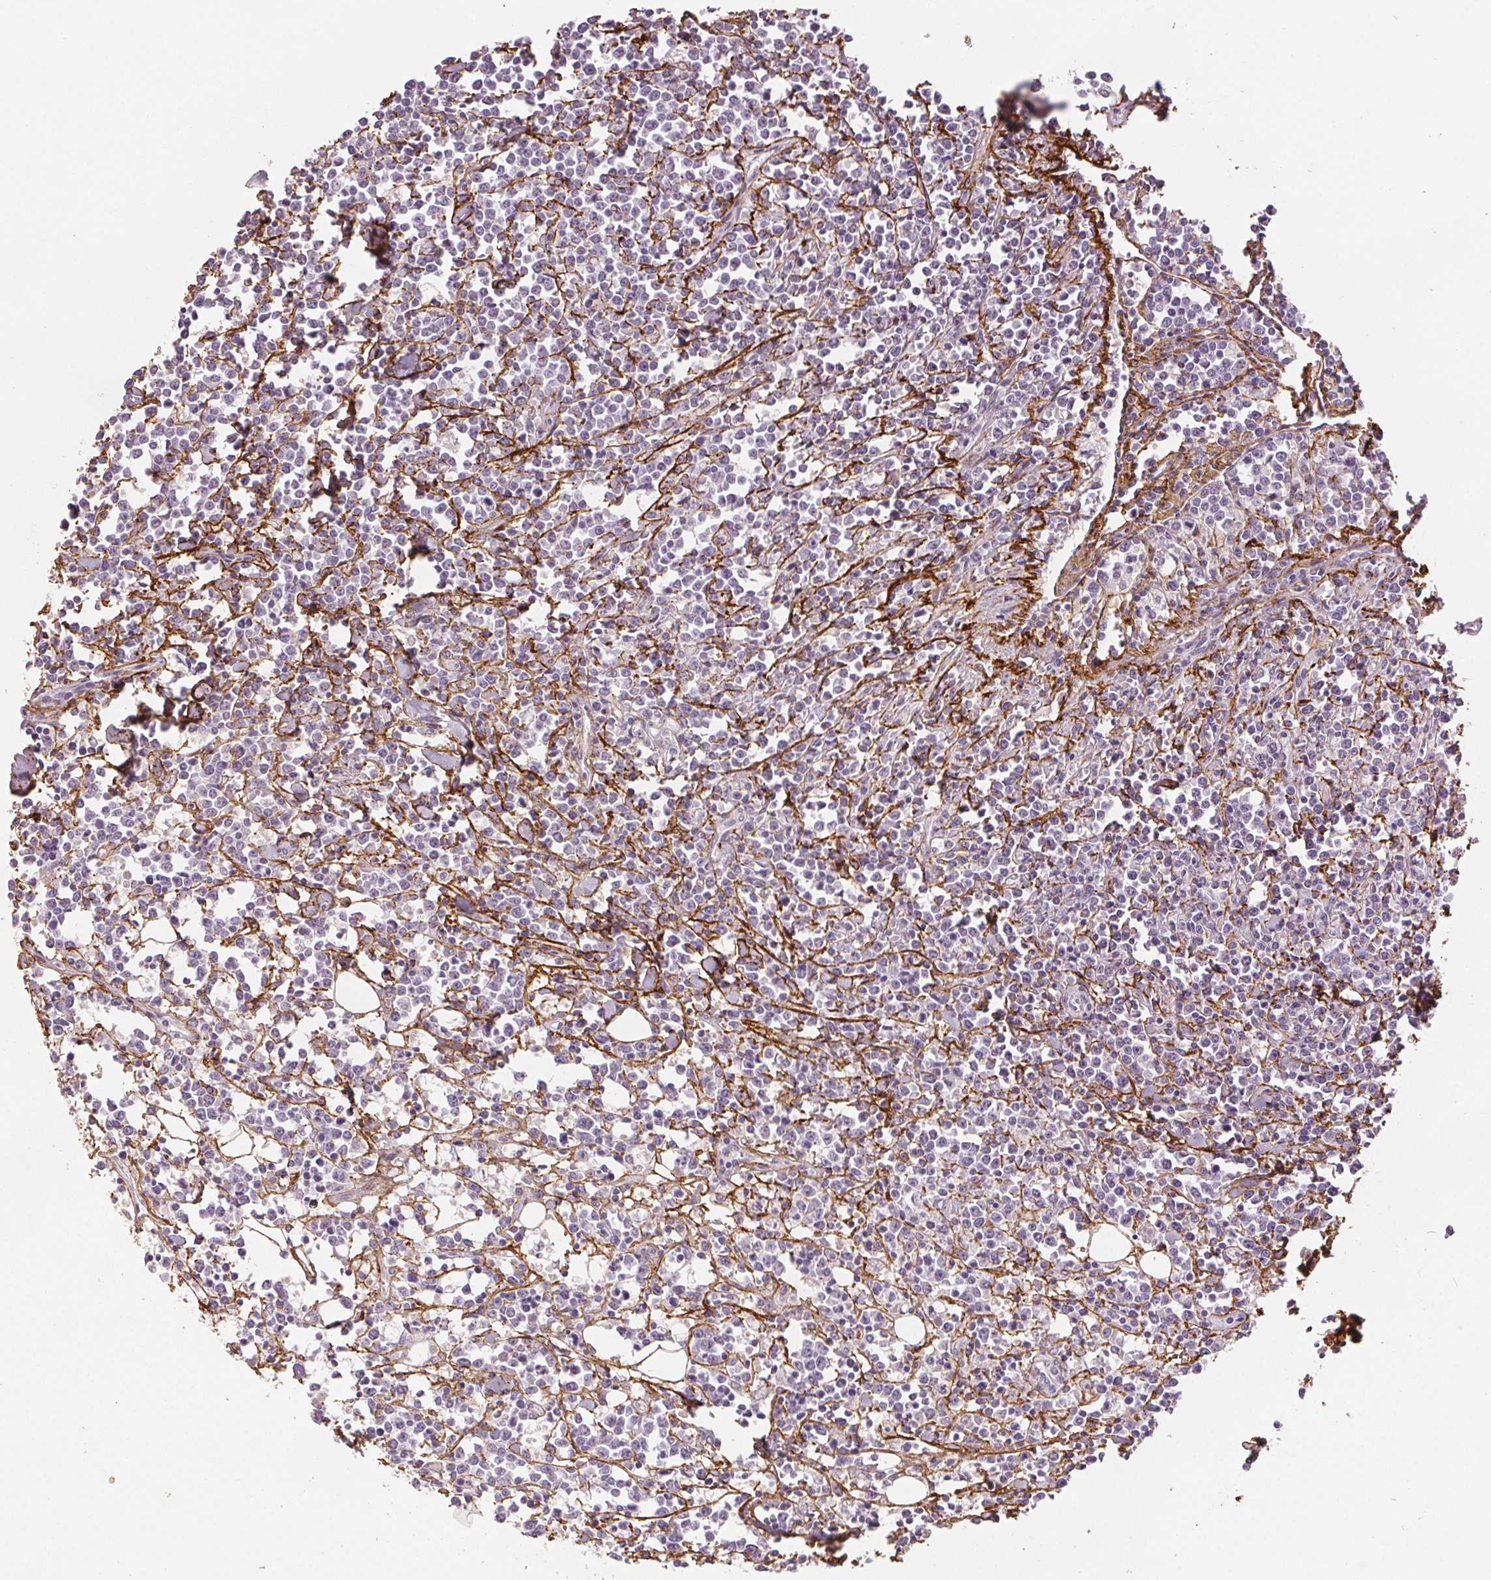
{"staining": {"intensity": "negative", "quantity": "none", "location": "none"}, "tissue": "lymphoma", "cell_type": "Tumor cells", "image_type": "cancer", "snomed": [{"axis": "morphology", "description": "Malignant lymphoma, non-Hodgkin's type, High grade"}, {"axis": "topography", "description": "Small intestine"}], "caption": "Lymphoma stained for a protein using immunohistochemistry reveals no positivity tumor cells.", "gene": "FBN1", "patient": {"sex": "female", "age": 56}}